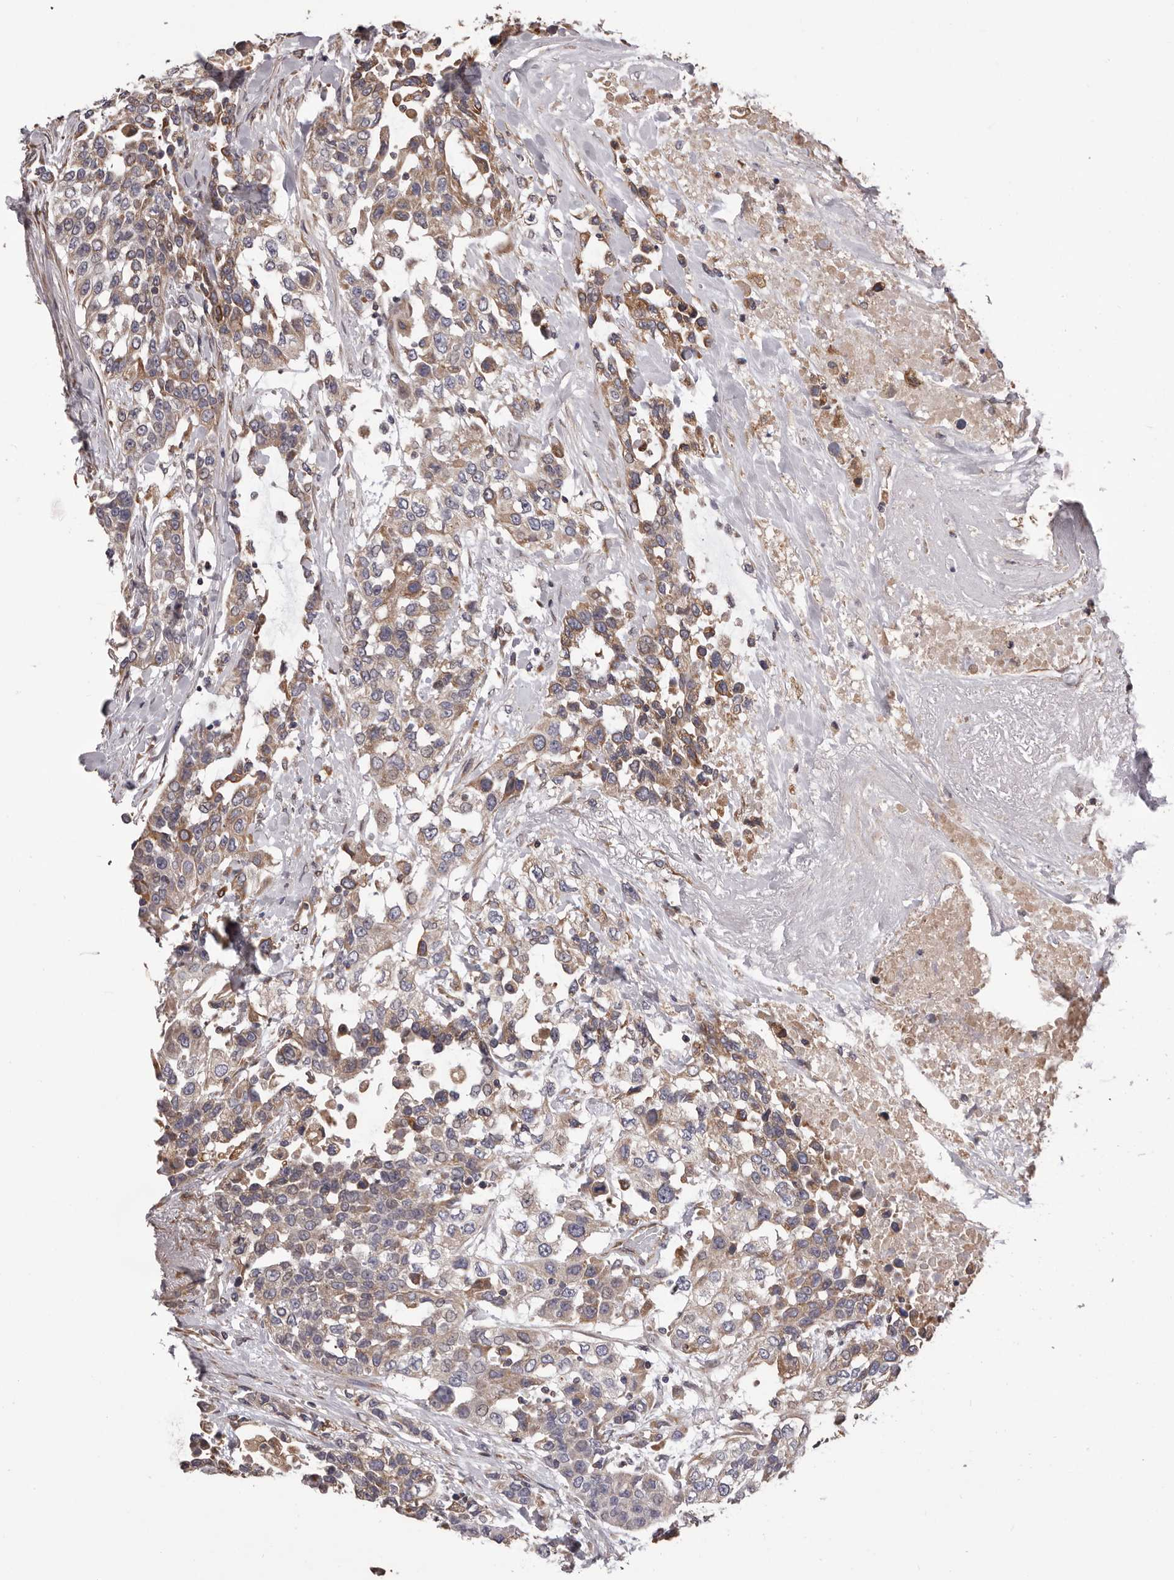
{"staining": {"intensity": "weak", "quantity": ">75%", "location": "cytoplasmic/membranous"}, "tissue": "urothelial cancer", "cell_type": "Tumor cells", "image_type": "cancer", "snomed": [{"axis": "morphology", "description": "Urothelial carcinoma, High grade"}, {"axis": "topography", "description": "Urinary bladder"}], "caption": "A photomicrograph of human high-grade urothelial carcinoma stained for a protein reveals weak cytoplasmic/membranous brown staining in tumor cells. The protein of interest is stained brown, and the nuclei are stained in blue (DAB IHC with brightfield microscopy, high magnification).", "gene": "CEP104", "patient": {"sex": "female", "age": 80}}